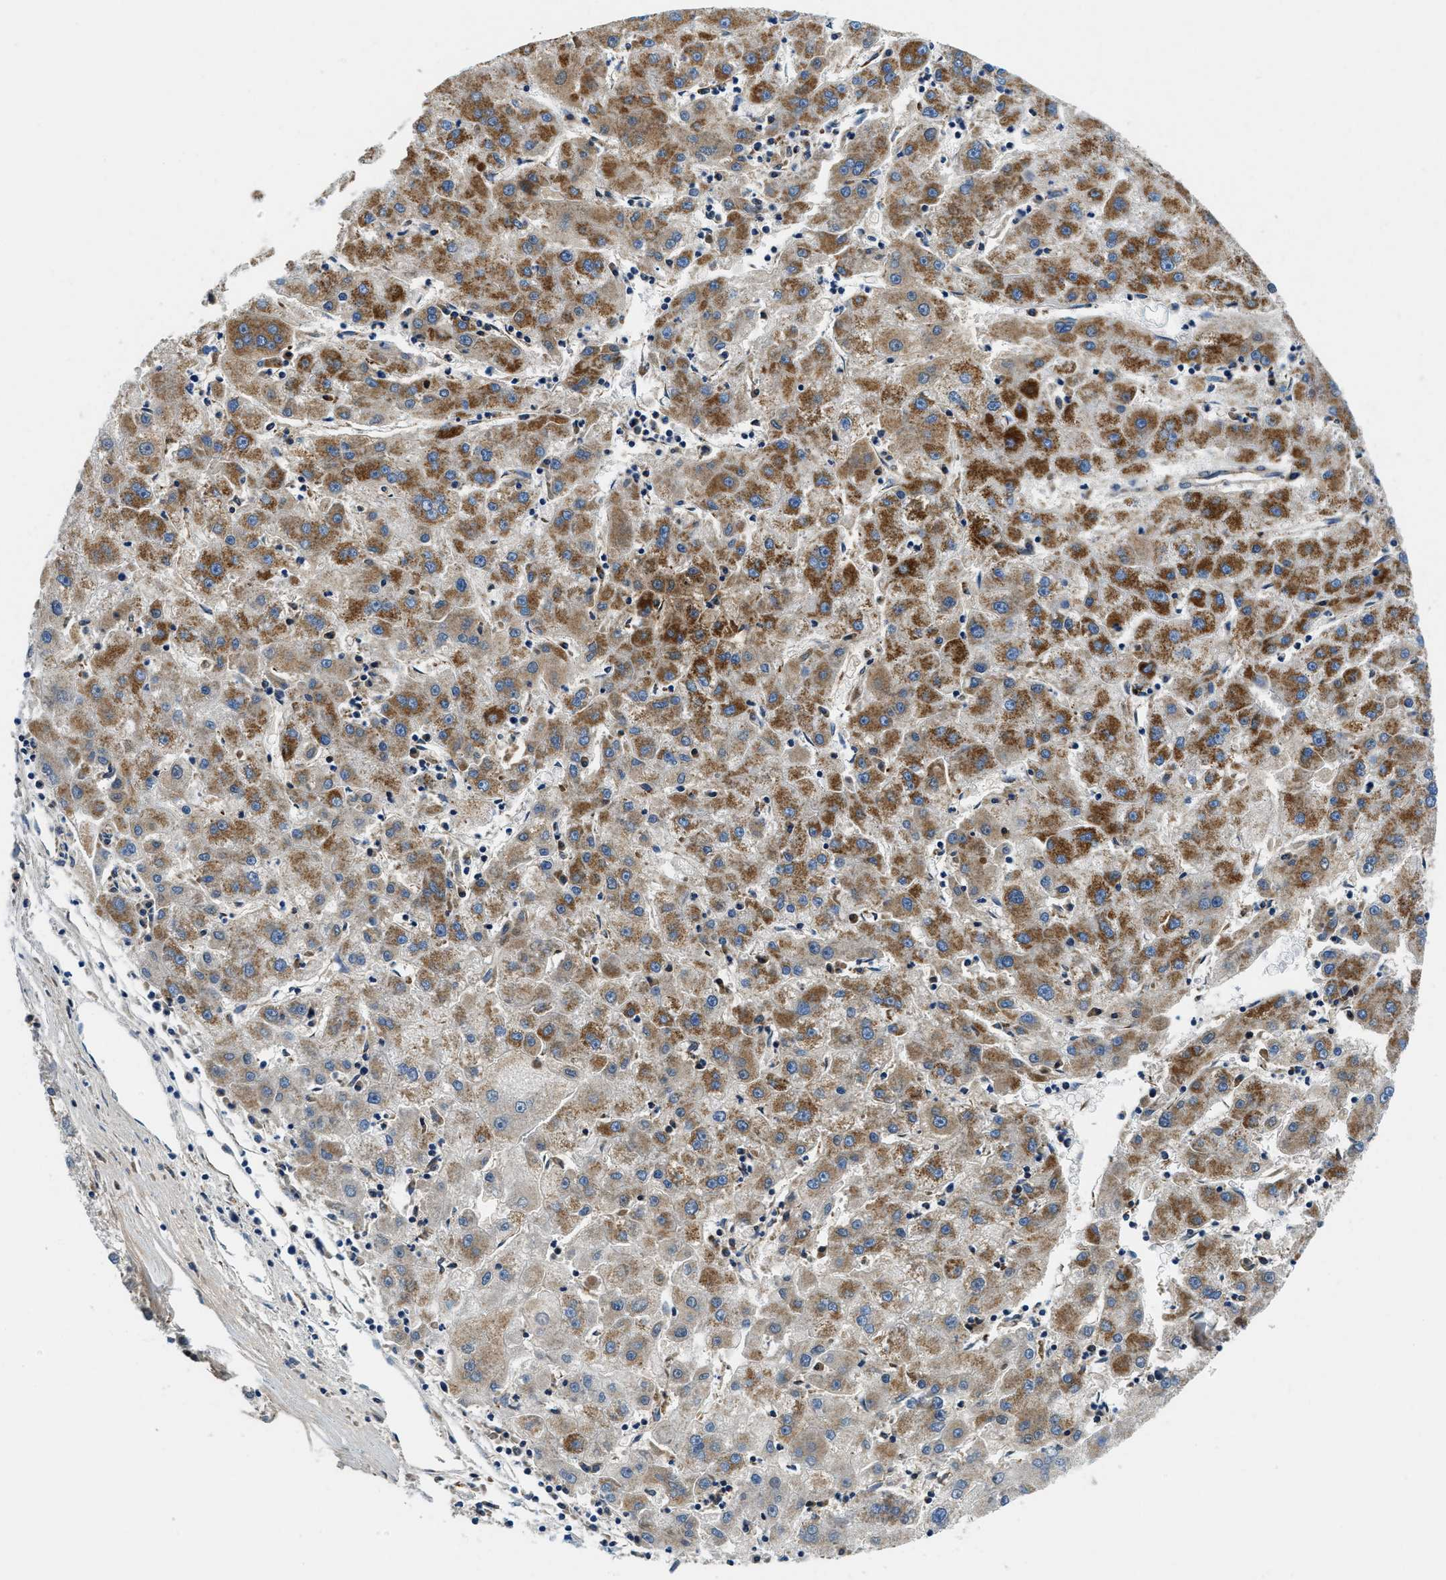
{"staining": {"intensity": "moderate", "quantity": ">75%", "location": "cytoplasmic/membranous"}, "tissue": "liver cancer", "cell_type": "Tumor cells", "image_type": "cancer", "snomed": [{"axis": "morphology", "description": "Carcinoma, Hepatocellular, NOS"}, {"axis": "topography", "description": "Liver"}], "caption": "High-power microscopy captured an immunohistochemistry histopathology image of liver cancer, revealing moderate cytoplasmic/membranous expression in about >75% of tumor cells.", "gene": "SAMD4B", "patient": {"sex": "male", "age": 72}}